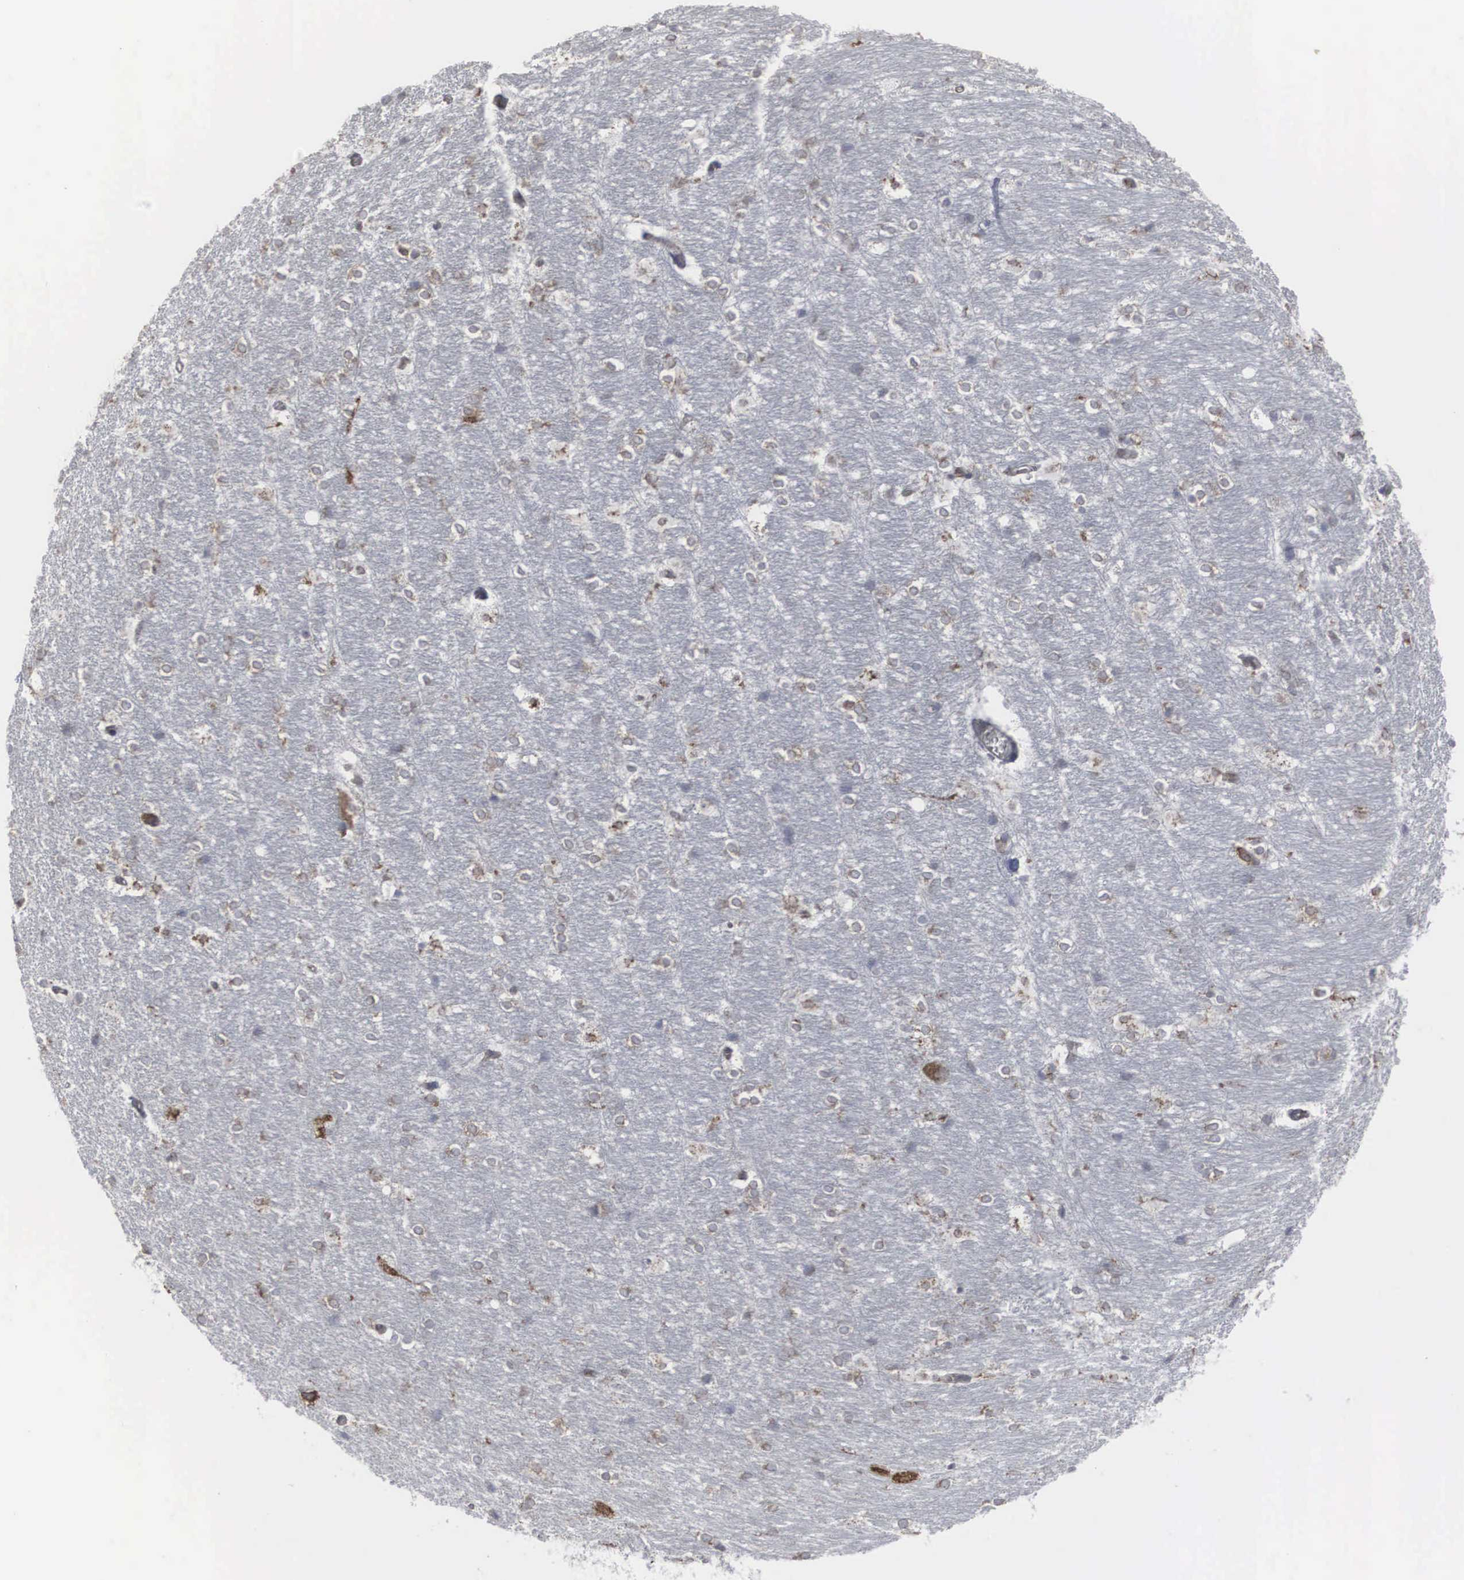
{"staining": {"intensity": "weak", "quantity": "25%-75%", "location": "cytoplasmic/membranous"}, "tissue": "hippocampus", "cell_type": "Glial cells", "image_type": "normal", "snomed": [{"axis": "morphology", "description": "Normal tissue, NOS"}, {"axis": "topography", "description": "Hippocampus"}], "caption": "There is low levels of weak cytoplasmic/membranous staining in glial cells of normal hippocampus, as demonstrated by immunohistochemical staining (brown color).", "gene": "CTAGE15", "patient": {"sex": "female", "age": 19}}